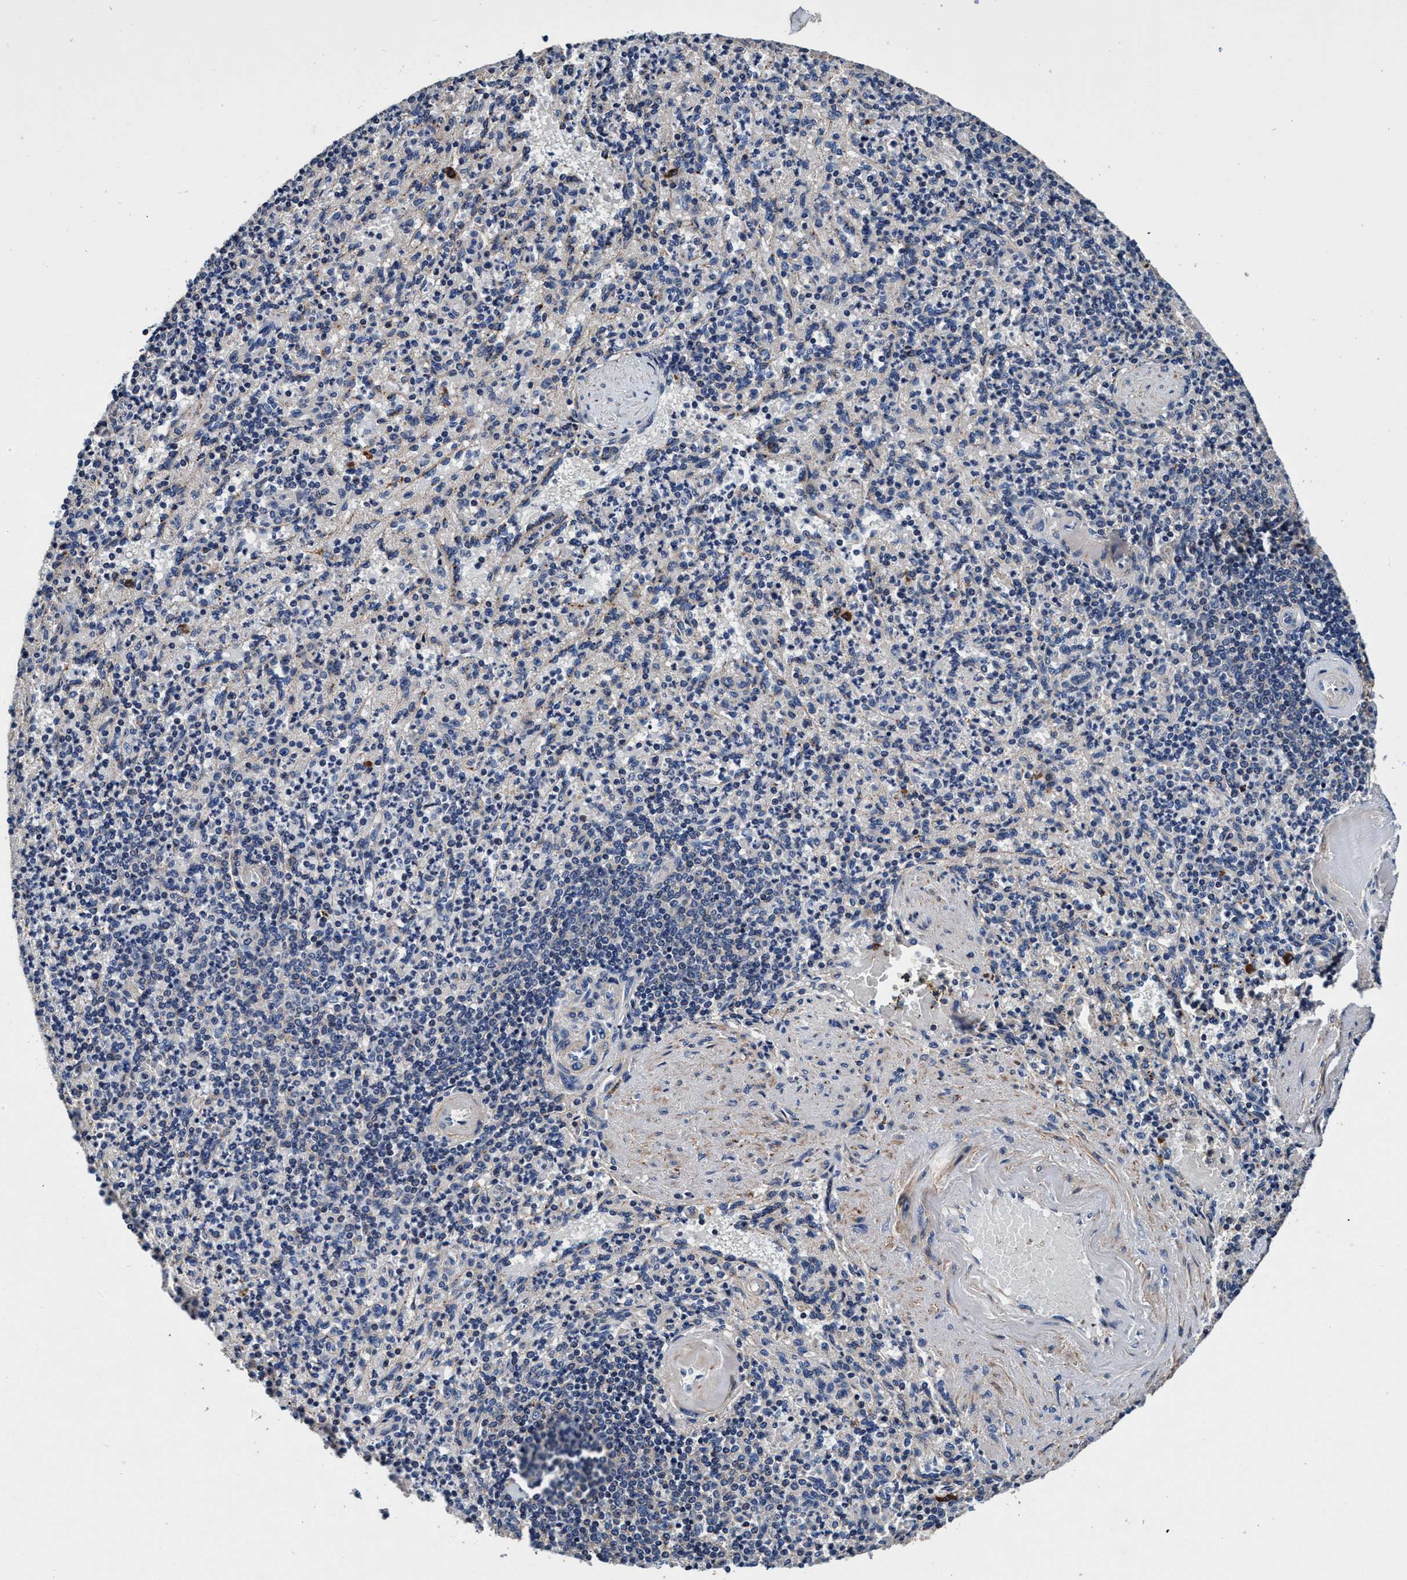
{"staining": {"intensity": "moderate", "quantity": "<25%", "location": "cytoplasmic/membranous"}, "tissue": "spleen", "cell_type": "Cells in red pulp", "image_type": "normal", "snomed": [{"axis": "morphology", "description": "Normal tissue, NOS"}, {"axis": "topography", "description": "Spleen"}], "caption": "Brown immunohistochemical staining in normal human spleen shows moderate cytoplasmic/membranous positivity in about <25% of cells in red pulp. (DAB IHC, brown staining for protein, blue staining for nuclei).", "gene": "RNF208", "patient": {"sex": "female", "age": 74}}